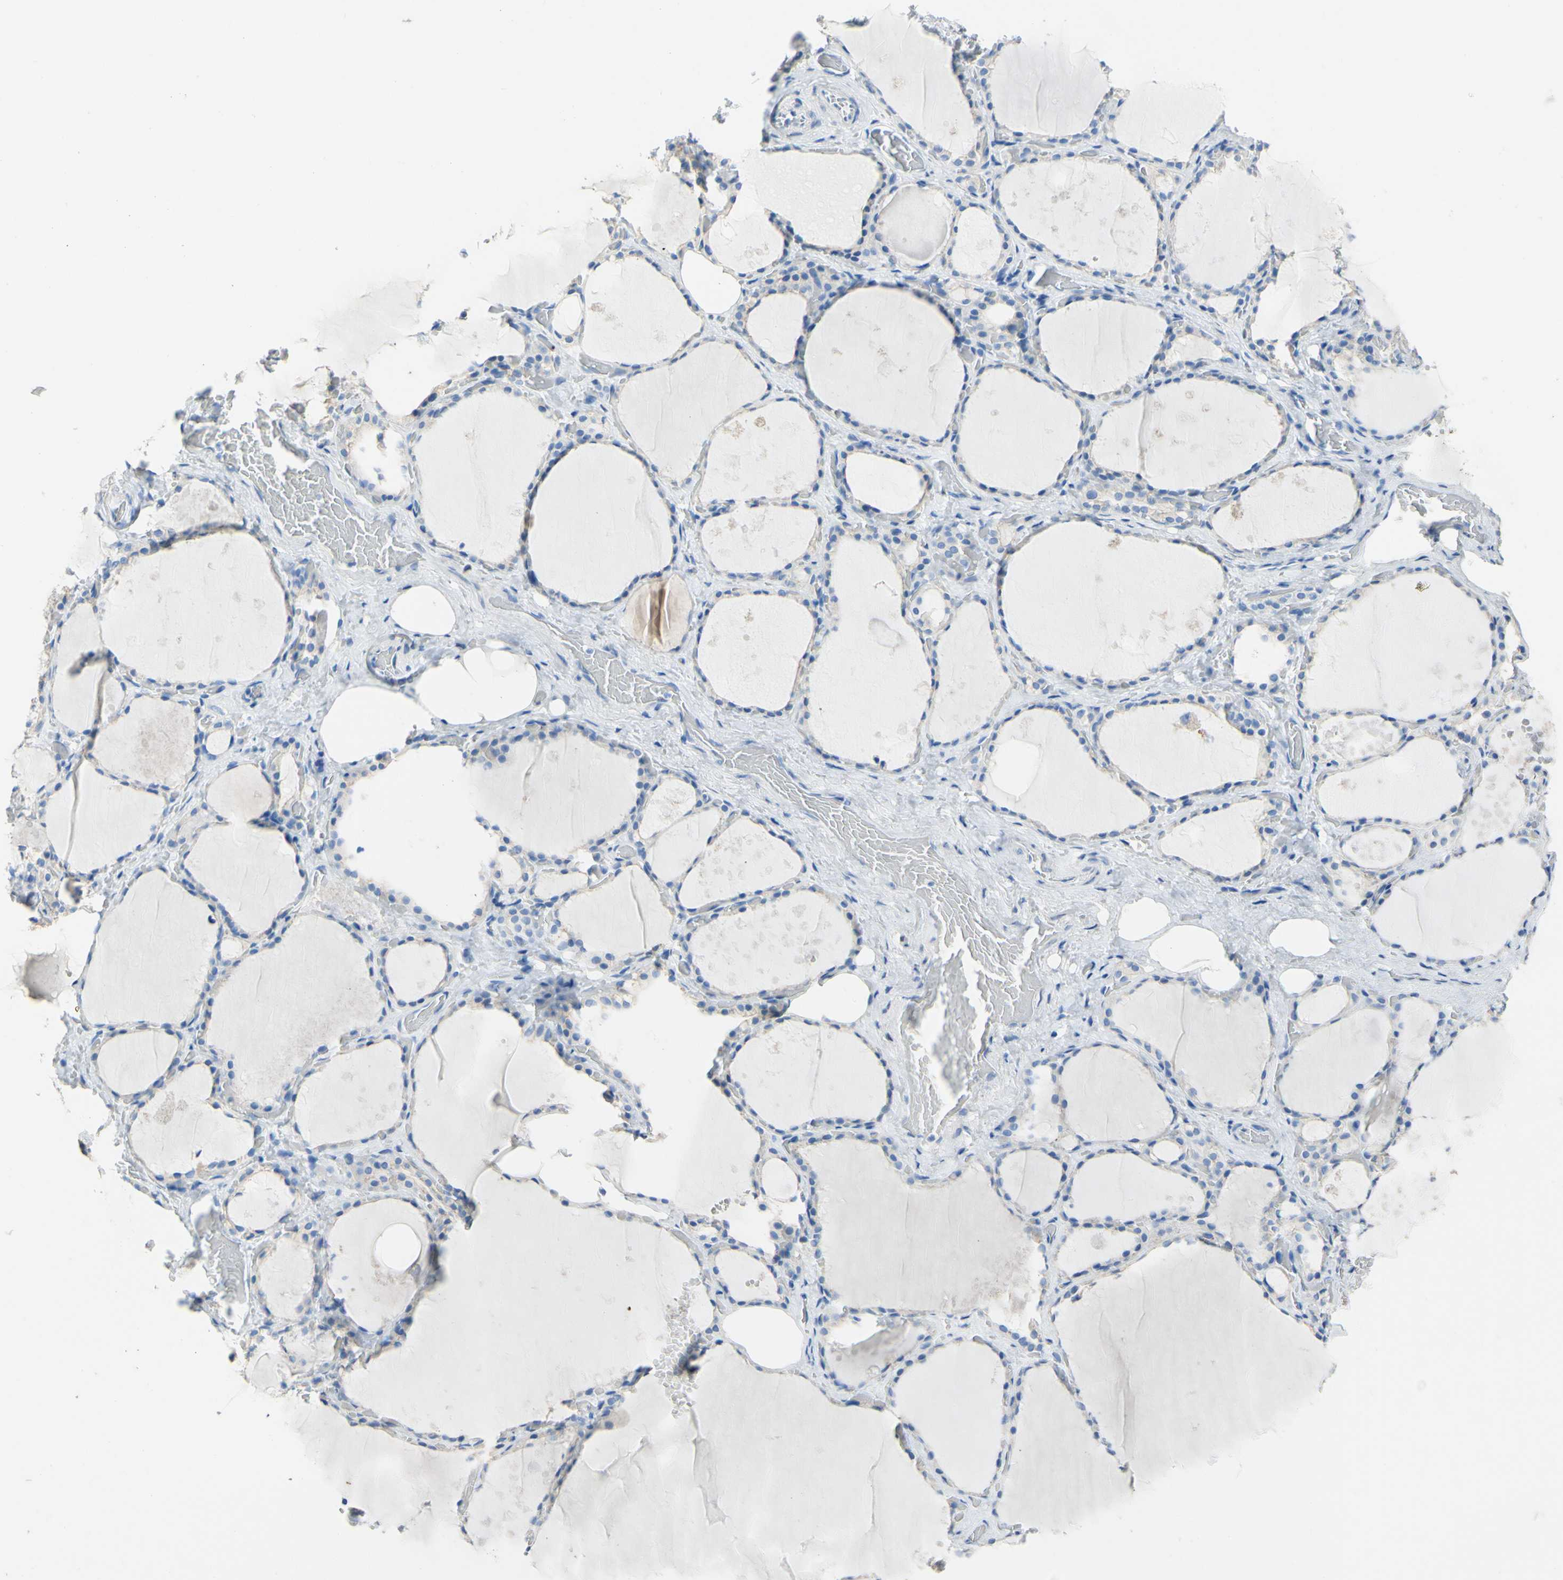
{"staining": {"intensity": "weak", "quantity": "25%-75%", "location": "cytoplasmic/membranous"}, "tissue": "thyroid gland", "cell_type": "Glandular cells", "image_type": "normal", "snomed": [{"axis": "morphology", "description": "Normal tissue, NOS"}, {"axis": "topography", "description": "Thyroid gland"}], "caption": "A low amount of weak cytoplasmic/membranous staining is identified in approximately 25%-75% of glandular cells in unremarkable thyroid gland.", "gene": "DSC2", "patient": {"sex": "male", "age": 61}}